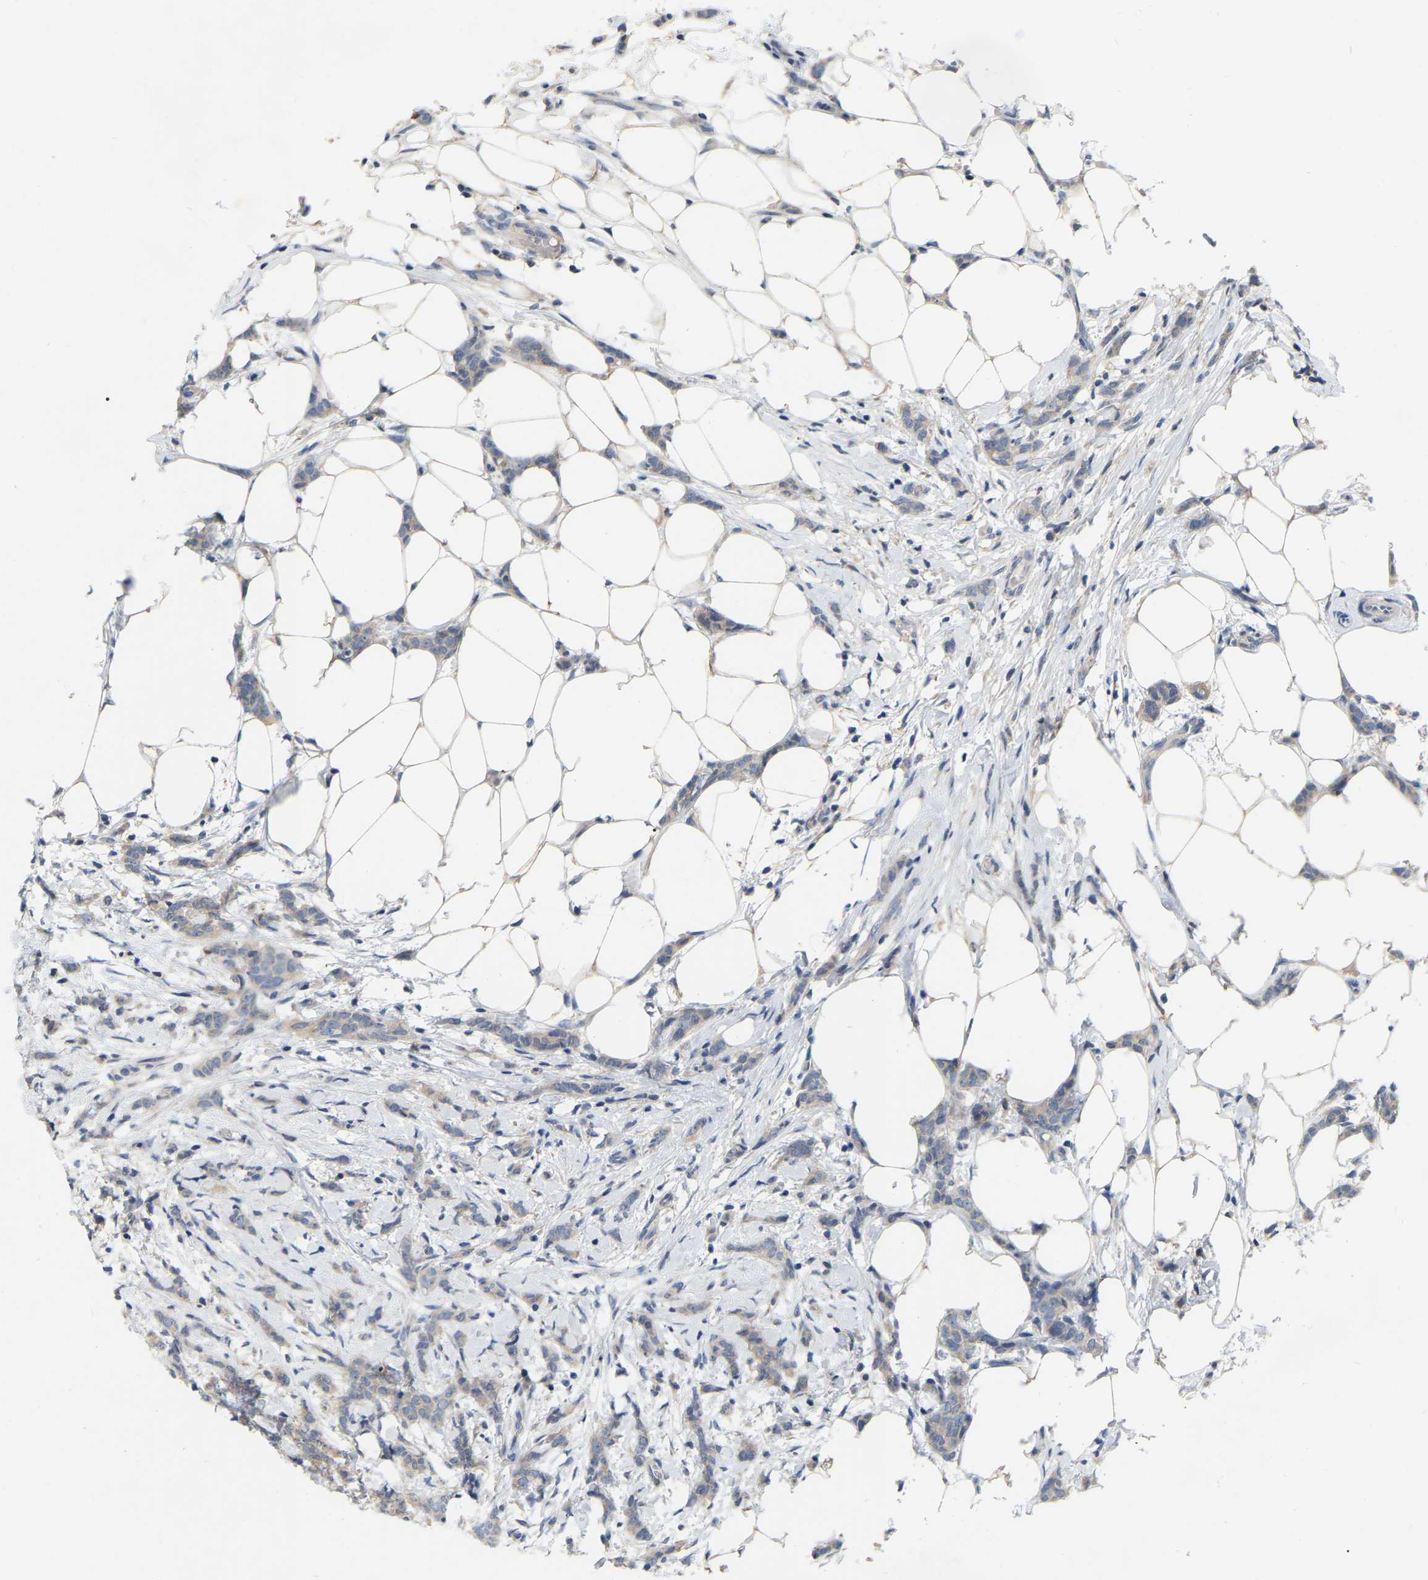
{"staining": {"intensity": "weak", "quantity": ">75%", "location": "cytoplasmic/membranous"}, "tissue": "breast cancer", "cell_type": "Tumor cells", "image_type": "cancer", "snomed": [{"axis": "morphology", "description": "Lobular carcinoma"}, {"axis": "topography", "description": "Skin"}, {"axis": "topography", "description": "Breast"}], "caption": "Immunohistochemical staining of human breast cancer reveals low levels of weak cytoplasmic/membranous protein staining in about >75% of tumor cells. (Stains: DAB in brown, nuclei in blue, Microscopy: brightfield microscopy at high magnification).", "gene": "WIPI2", "patient": {"sex": "female", "age": 46}}